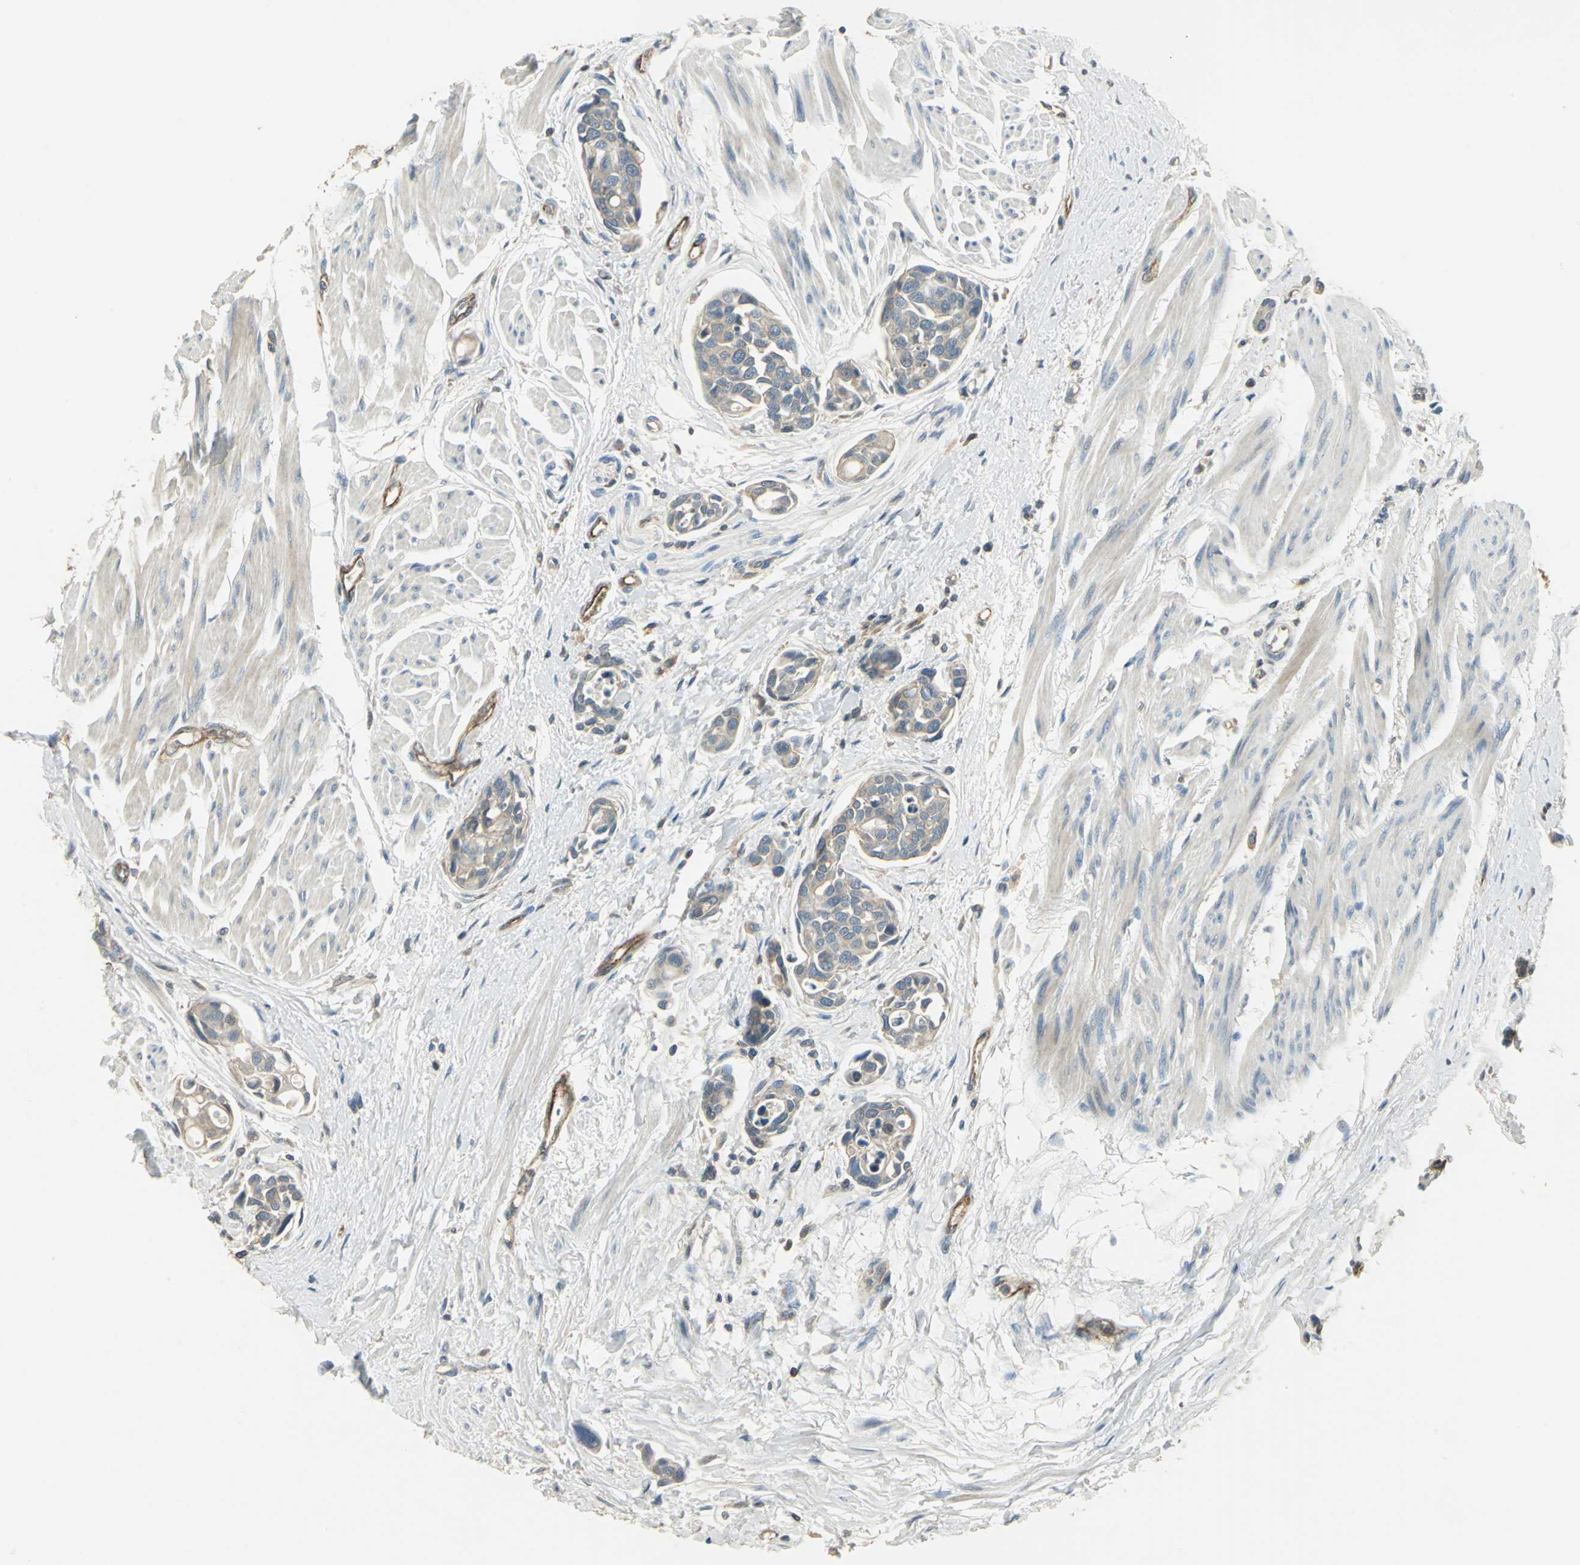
{"staining": {"intensity": "moderate", "quantity": "25%-75%", "location": "cytoplasmic/membranous"}, "tissue": "urothelial cancer", "cell_type": "Tumor cells", "image_type": "cancer", "snomed": [{"axis": "morphology", "description": "Urothelial carcinoma, High grade"}, {"axis": "topography", "description": "Urinary bladder"}], "caption": "Immunohistochemical staining of urothelial cancer shows medium levels of moderate cytoplasmic/membranous protein expression in approximately 25%-75% of tumor cells.", "gene": "RAPGEF1", "patient": {"sex": "male", "age": 78}}